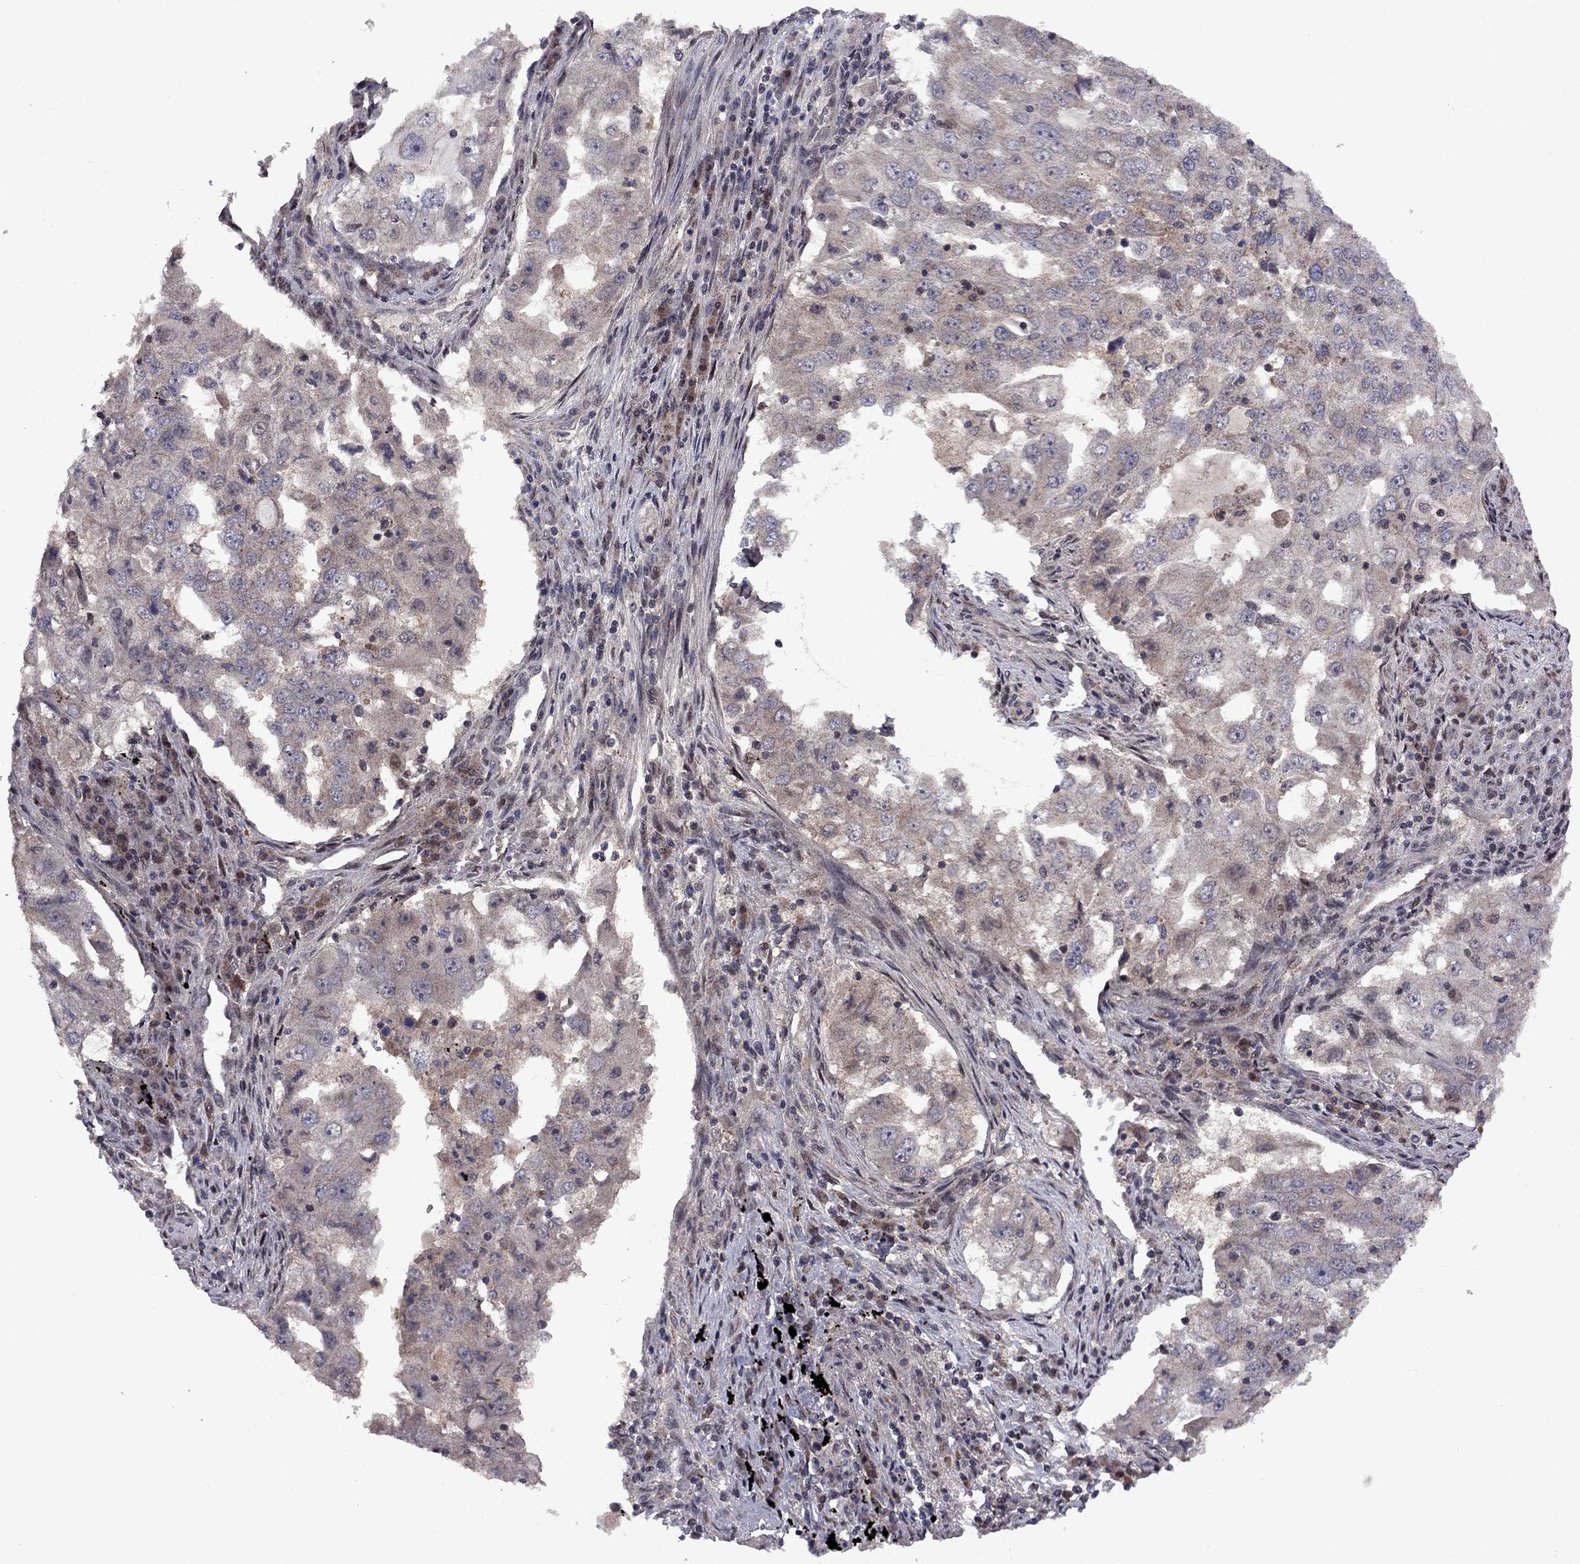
{"staining": {"intensity": "weak", "quantity": "<25%", "location": "cytoplasmic/membranous"}, "tissue": "lung cancer", "cell_type": "Tumor cells", "image_type": "cancer", "snomed": [{"axis": "morphology", "description": "Adenocarcinoma, NOS"}, {"axis": "topography", "description": "Lung"}], "caption": "Lung cancer (adenocarcinoma) stained for a protein using immunohistochemistry exhibits no staining tumor cells.", "gene": "IPP", "patient": {"sex": "female", "age": 61}}